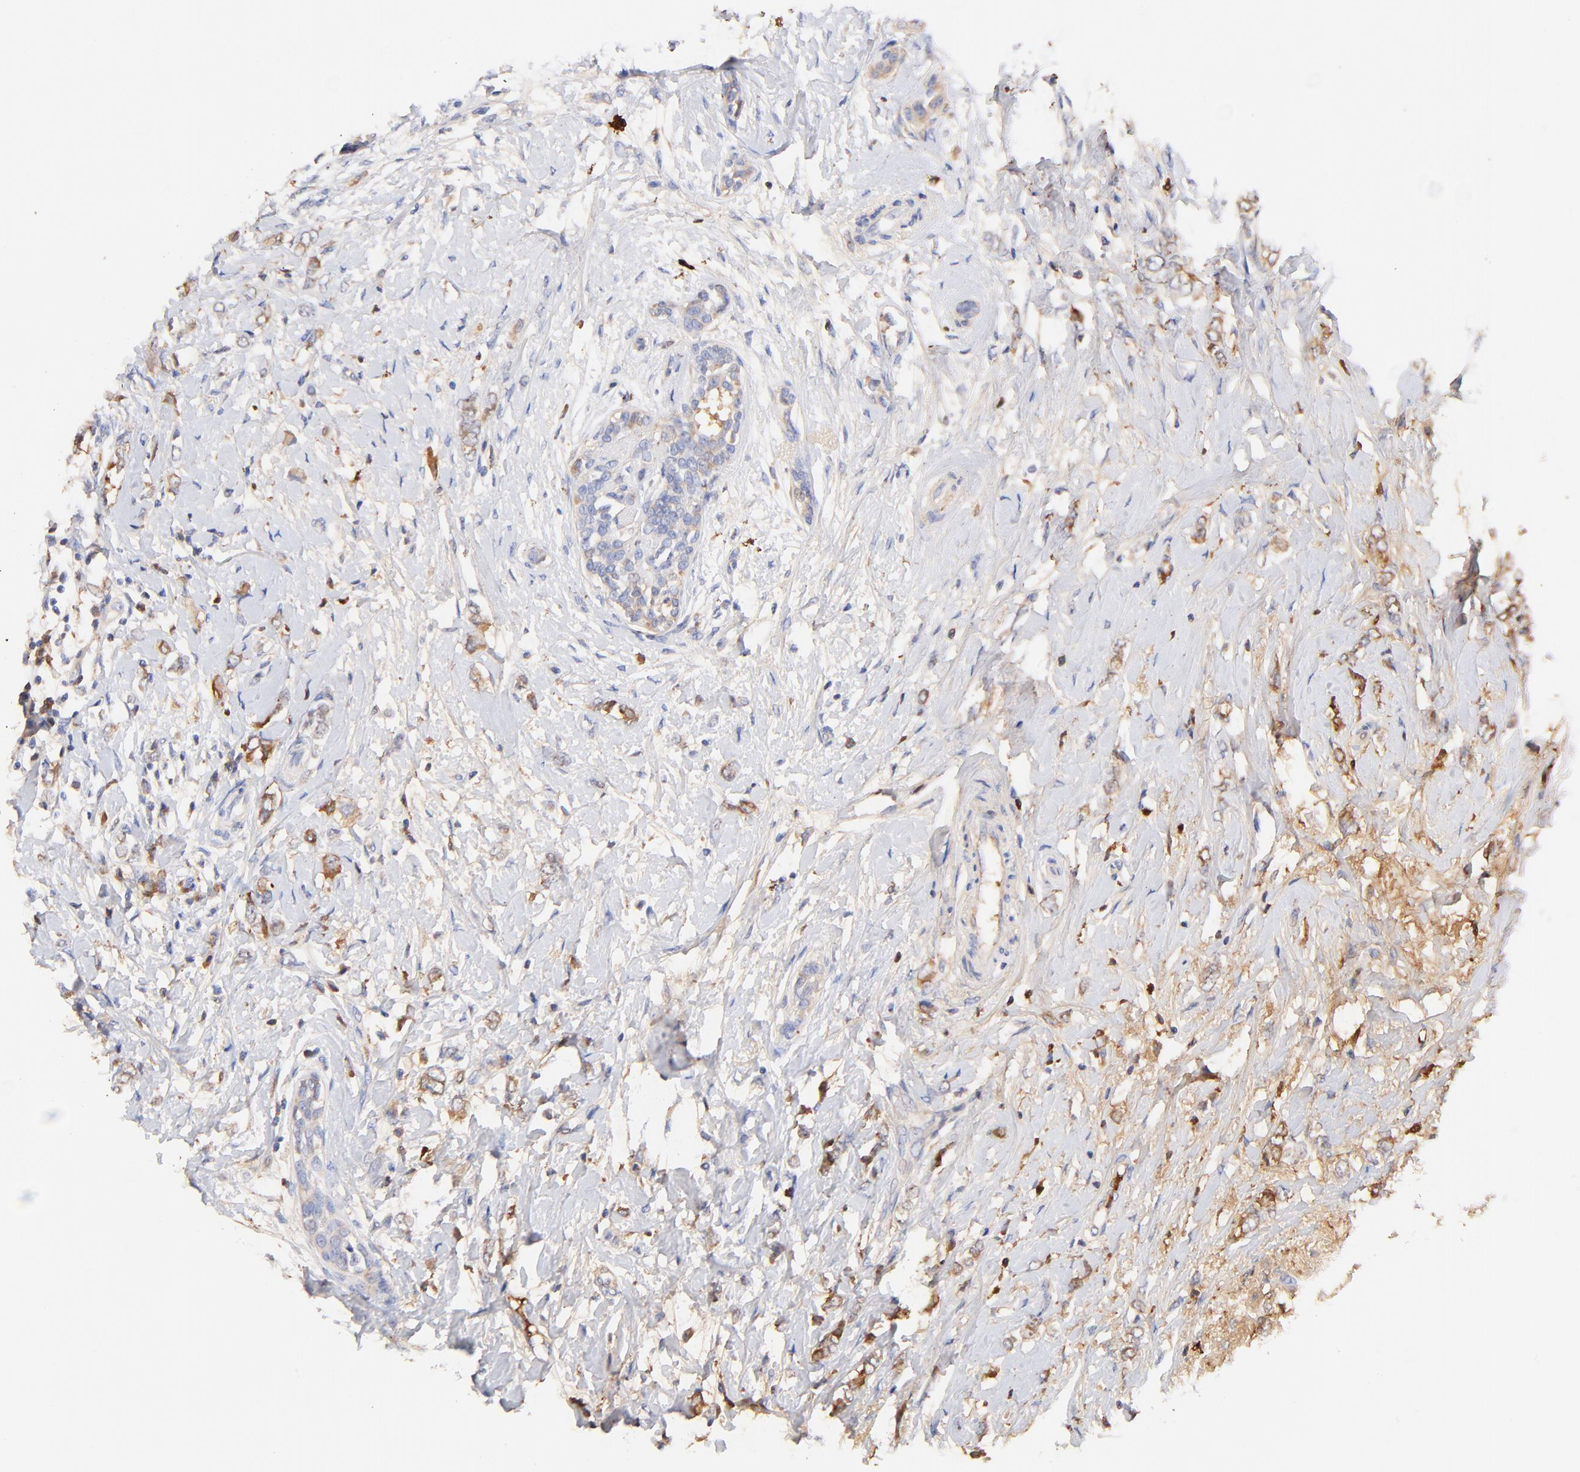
{"staining": {"intensity": "moderate", "quantity": ">75%", "location": "cytoplasmic/membranous"}, "tissue": "breast cancer", "cell_type": "Tumor cells", "image_type": "cancer", "snomed": [{"axis": "morphology", "description": "Normal tissue, NOS"}, {"axis": "morphology", "description": "Lobular carcinoma"}, {"axis": "topography", "description": "Breast"}], "caption": "Breast cancer was stained to show a protein in brown. There is medium levels of moderate cytoplasmic/membranous positivity in approximately >75% of tumor cells.", "gene": "IGLV7-43", "patient": {"sex": "female", "age": 47}}